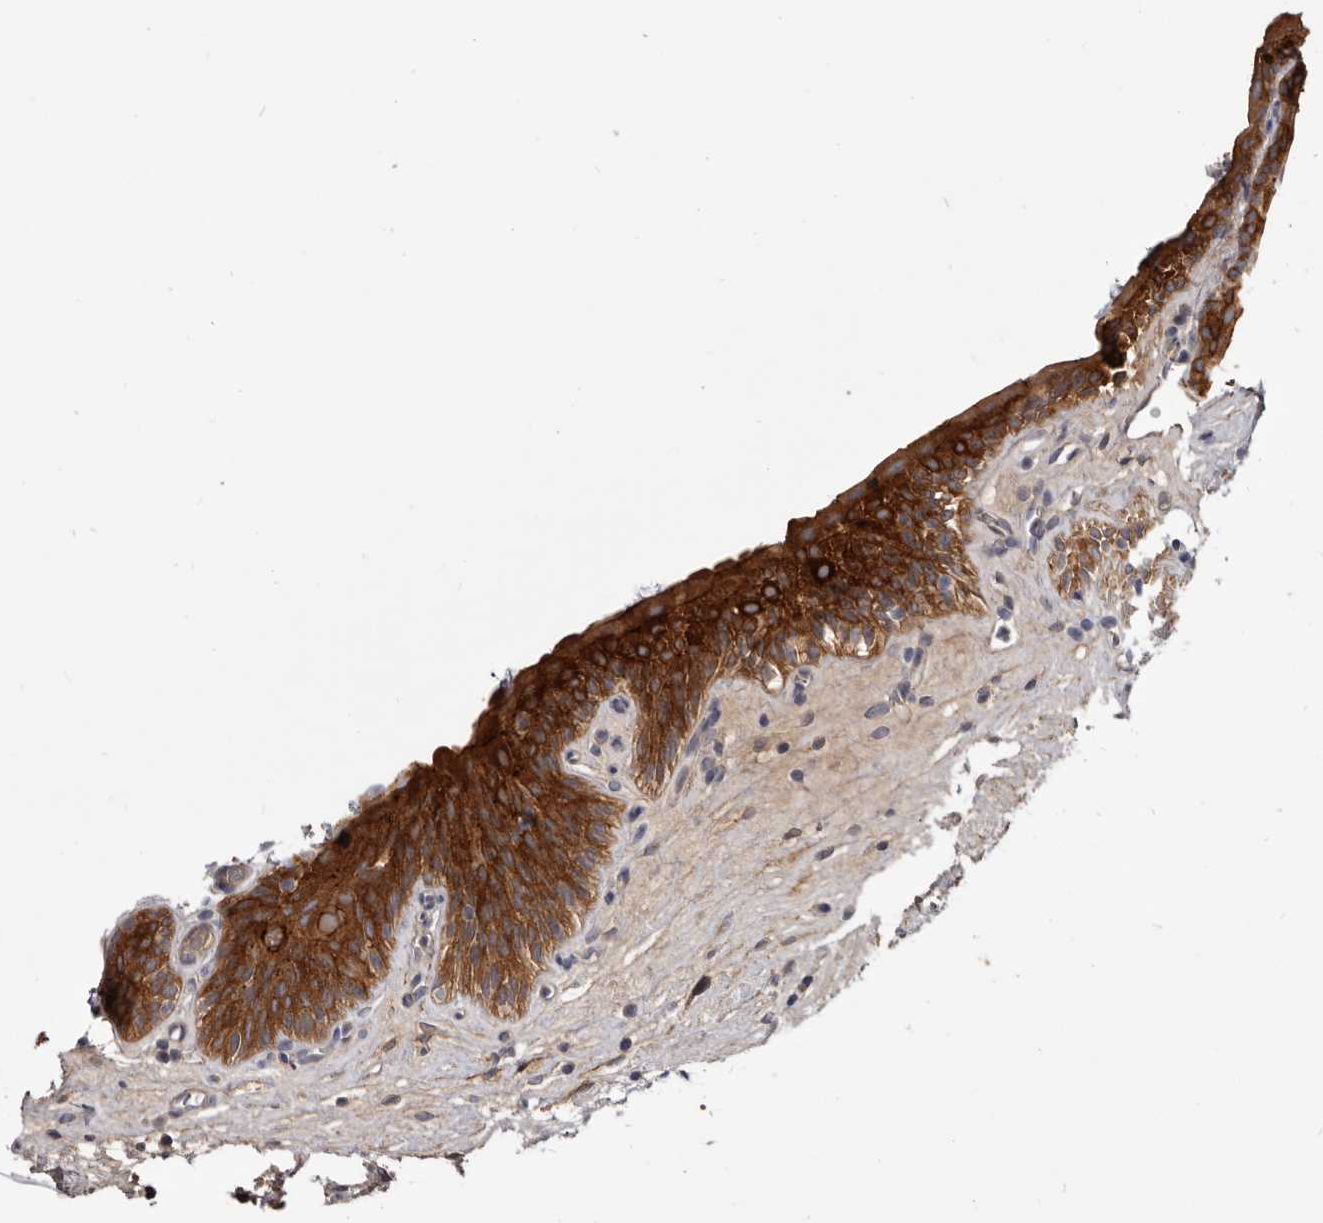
{"staining": {"intensity": "strong", "quantity": ">75%", "location": "cytoplasmic/membranous"}, "tissue": "urinary bladder", "cell_type": "Urothelial cells", "image_type": "normal", "snomed": [{"axis": "morphology", "description": "Normal tissue, NOS"}, {"axis": "topography", "description": "Urinary bladder"}], "caption": "DAB immunohistochemical staining of unremarkable human urinary bladder reveals strong cytoplasmic/membranous protein positivity in approximately >75% of urothelial cells.", "gene": "CGN", "patient": {"sex": "male", "age": 83}}